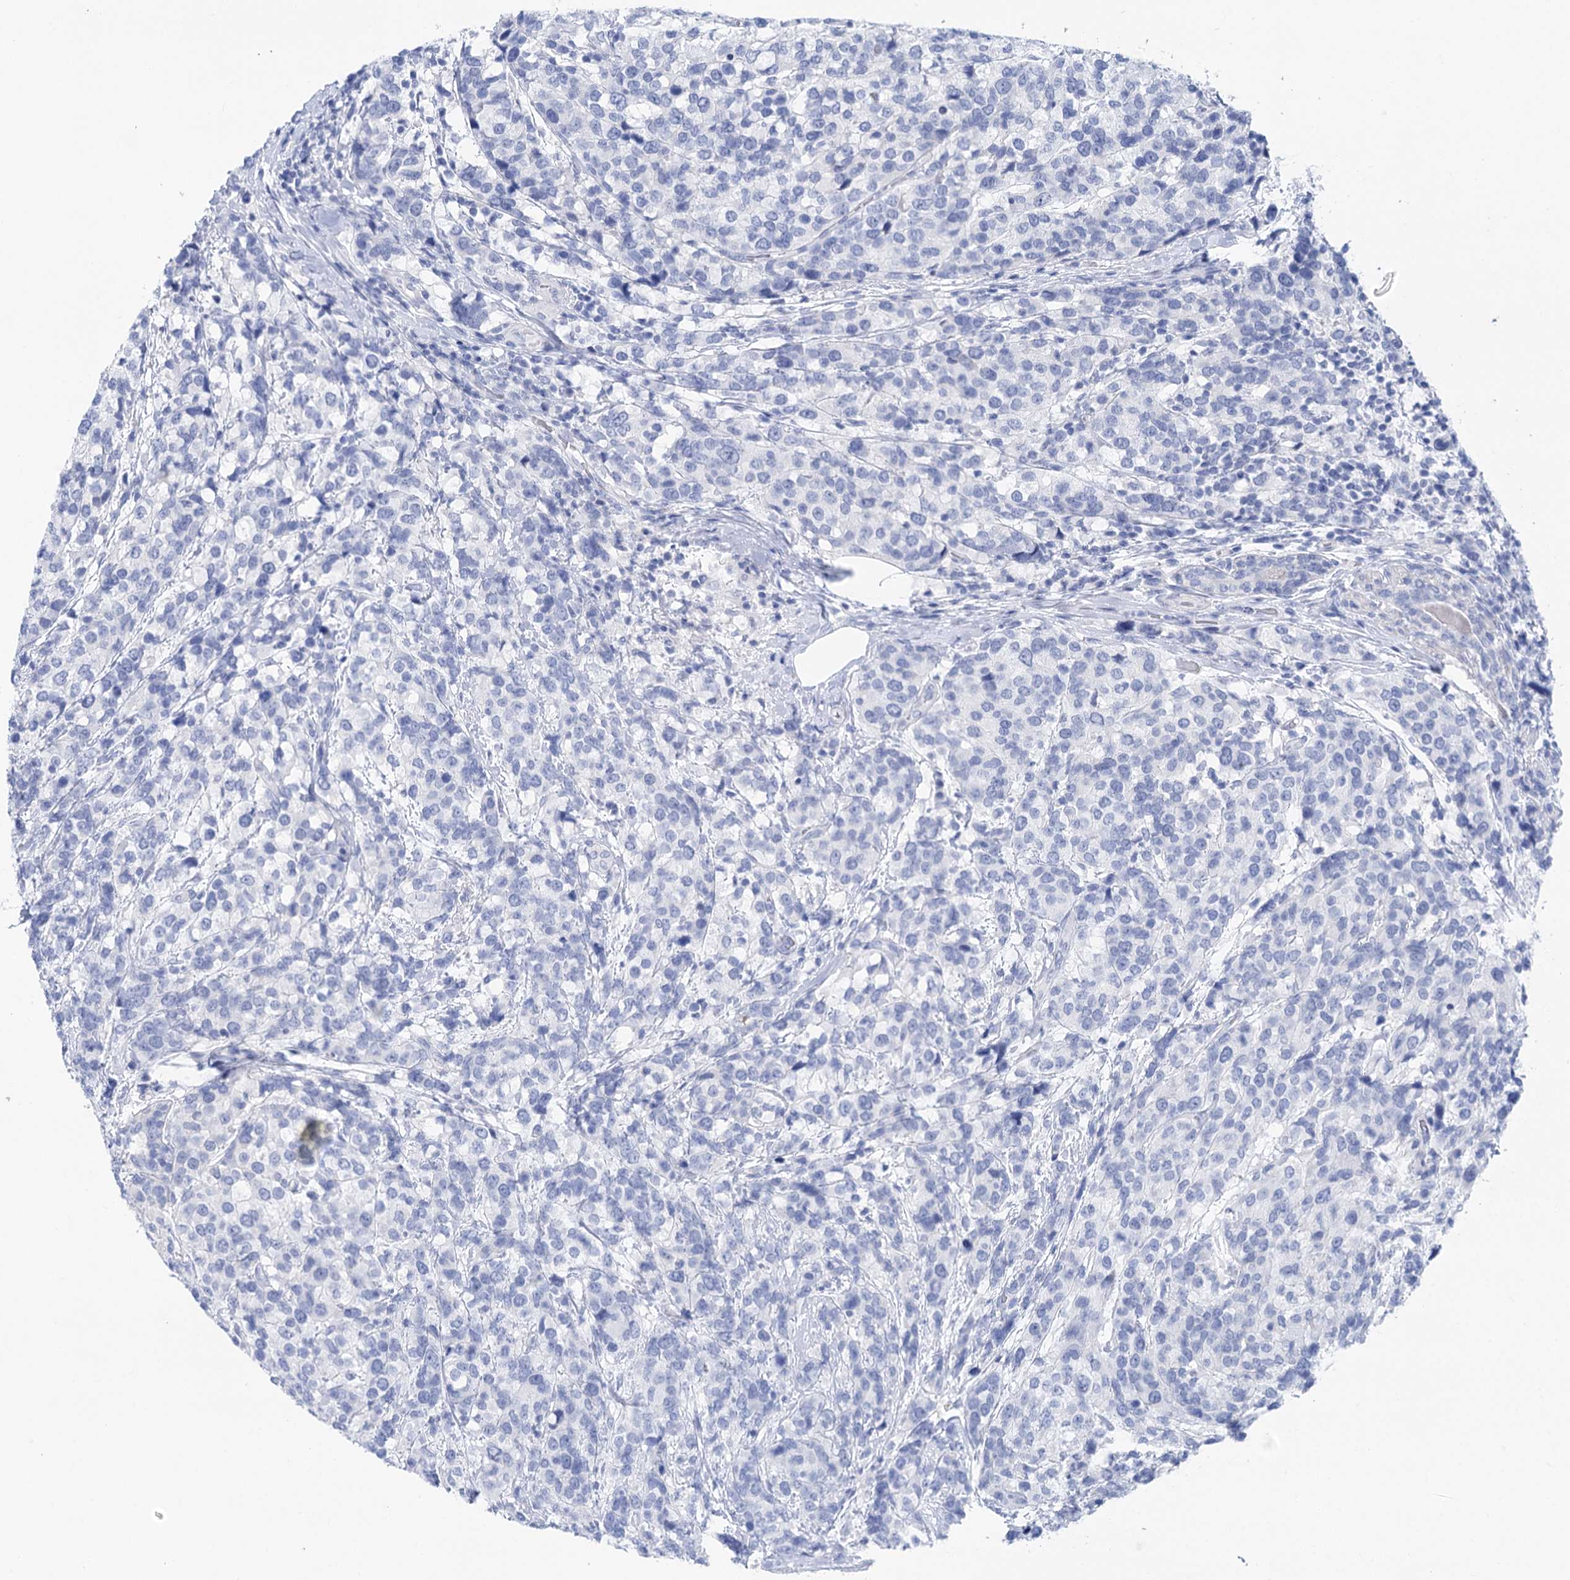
{"staining": {"intensity": "negative", "quantity": "none", "location": "none"}, "tissue": "breast cancer", "cell_type": "Tumor cells", "image_type": "cancer", "snomed": [{"axis": "morphology", "description": "Lobular carcinoma"}, {"axis": "topography", "description": "Breast"}], "caption": "Human lobular carcinoma (breast) stained for a protein using immunohistochemistry (IHC) demonstrates no positivity in tumor cells.", "gene": "LALBA", "patient": {"sex": "female", "age": 59}}